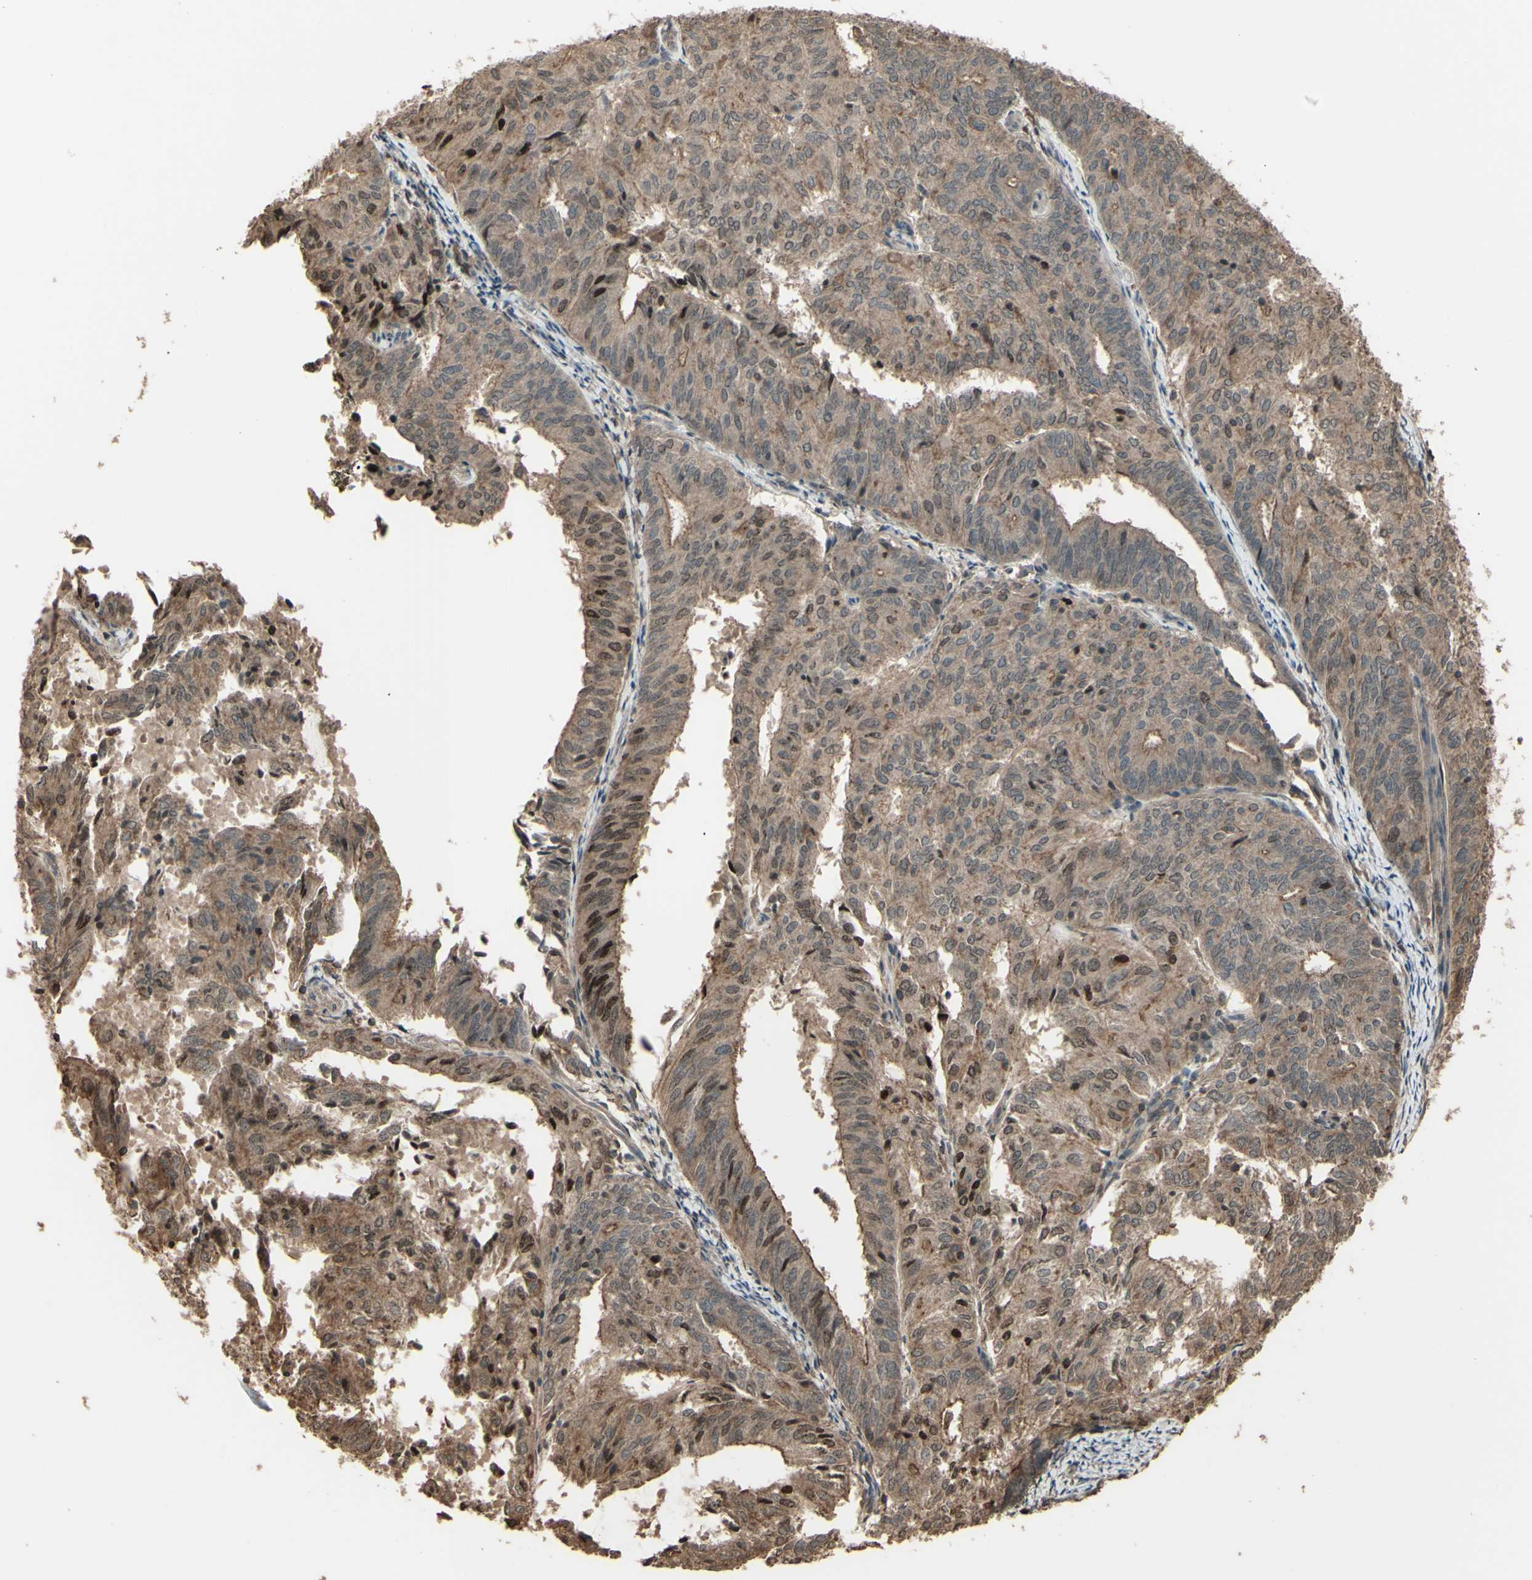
{"staining": {"intensity": "moderate", "quantity": ">75%", "location": "cytoplasmic/membranous,nuclear"}, "tissue": "endometrial cancer", "cell_type": "Tumor cells", "image_type": "cancer", "snomed": [{"axis": "morphology", "description": "Adenocarcinoma, NOS"}, {"axis": "topography", "description": "Uterus"}], "caption": "A high-resolution photomicrograph shows immunohistochemistry (IHC) staining of adenocarcinoma (endometrial), which displays moderate cytoplasmic/membranous and nuclear staining in approximately >75% of tumor cells.", "gene": "GNAS", "patient": {"sex": "female", "age": 60}}